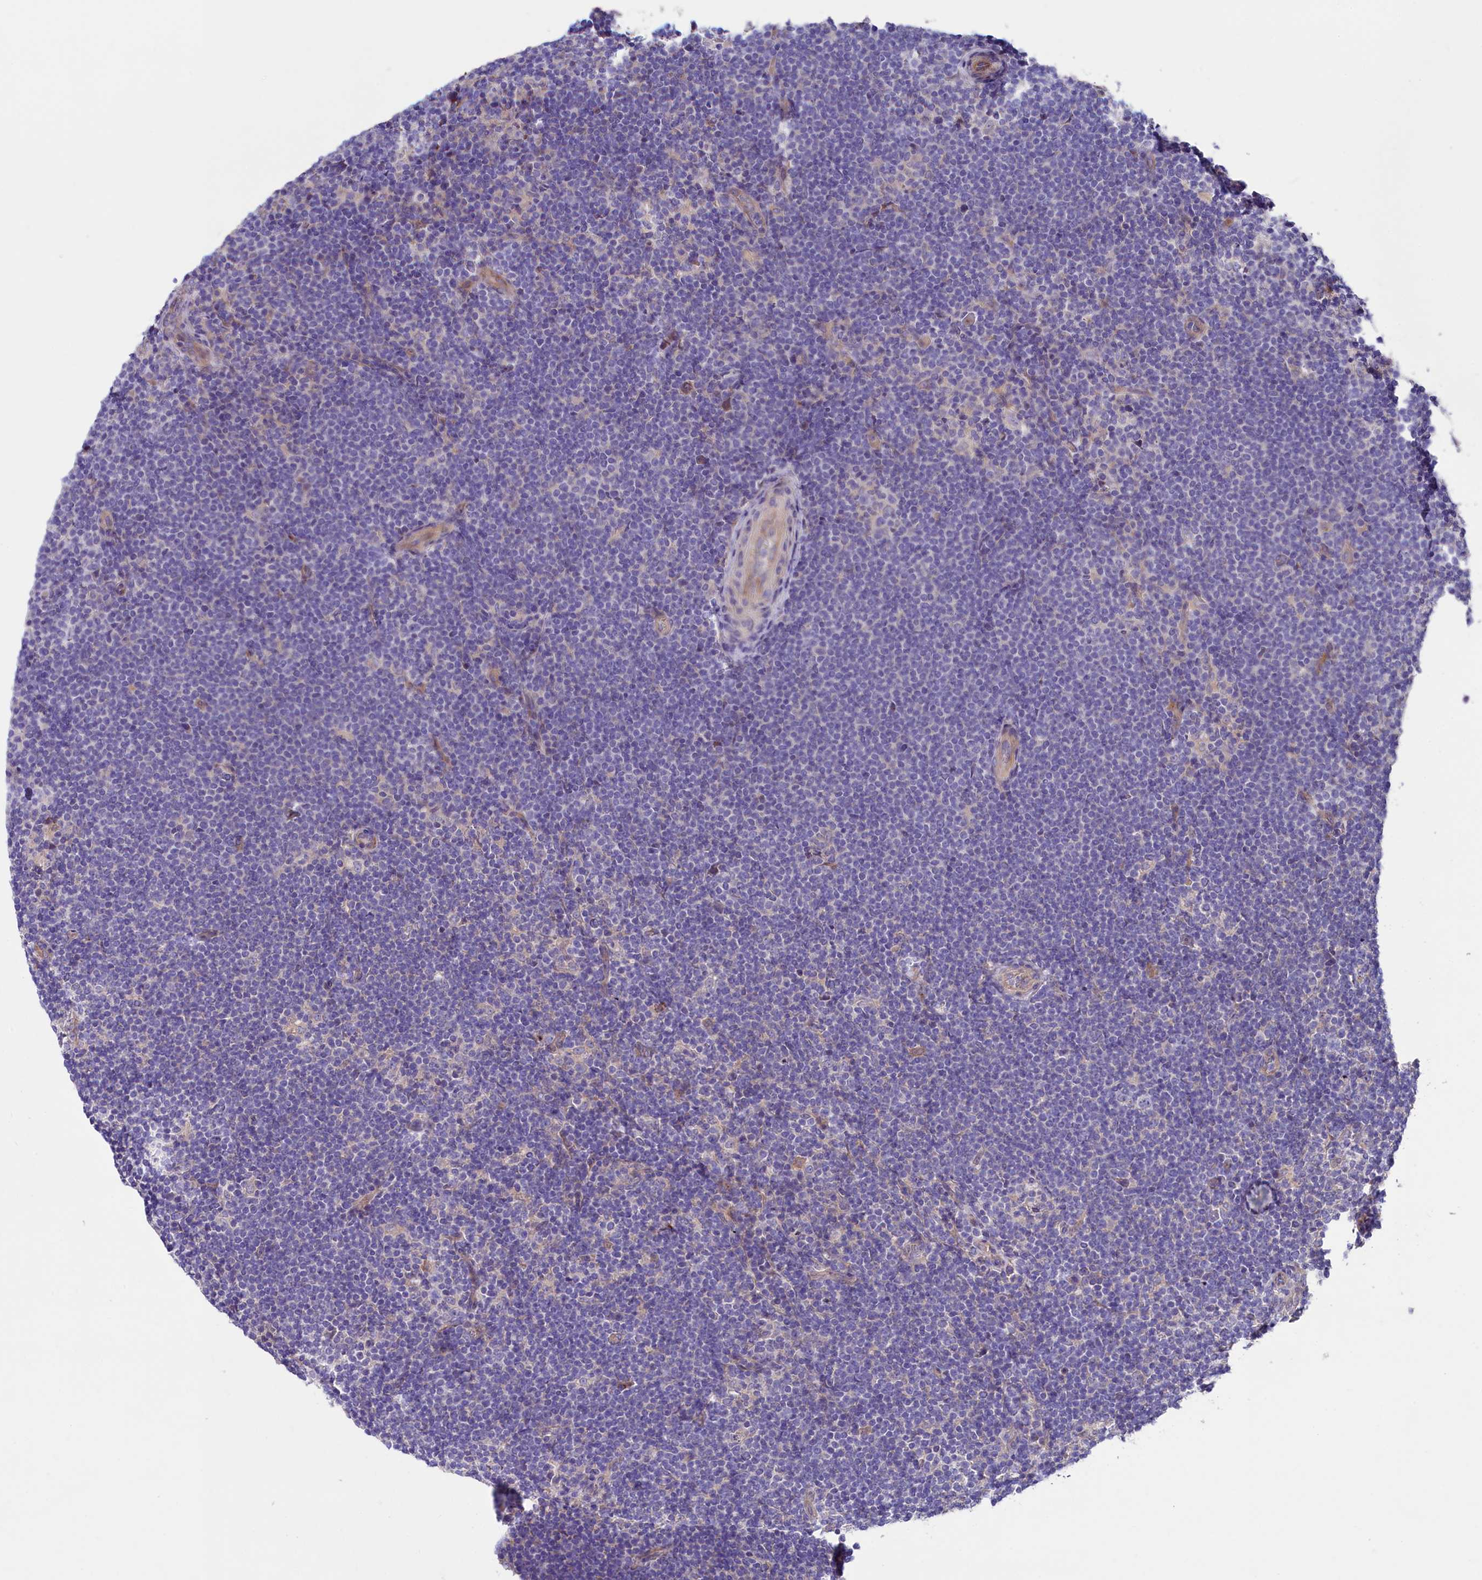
{"staining": {"intensity": "negative", "quantity": "none", "location": "none"}, "tissue": "lymphoma", "cell_type": "Tumor cells", "image_type": "cancer", "snomed": [{"axis": "morphology", "description": "Hodgkin's disease, NOS"}, {"axis": "topography", "description": "Lymph node"}], "caption": "Lymphoma stained for a protein using IHC exhibits no expression tumor cells.", "gene": "GPR108", "patient": {"sex": "female", "age": 57}}